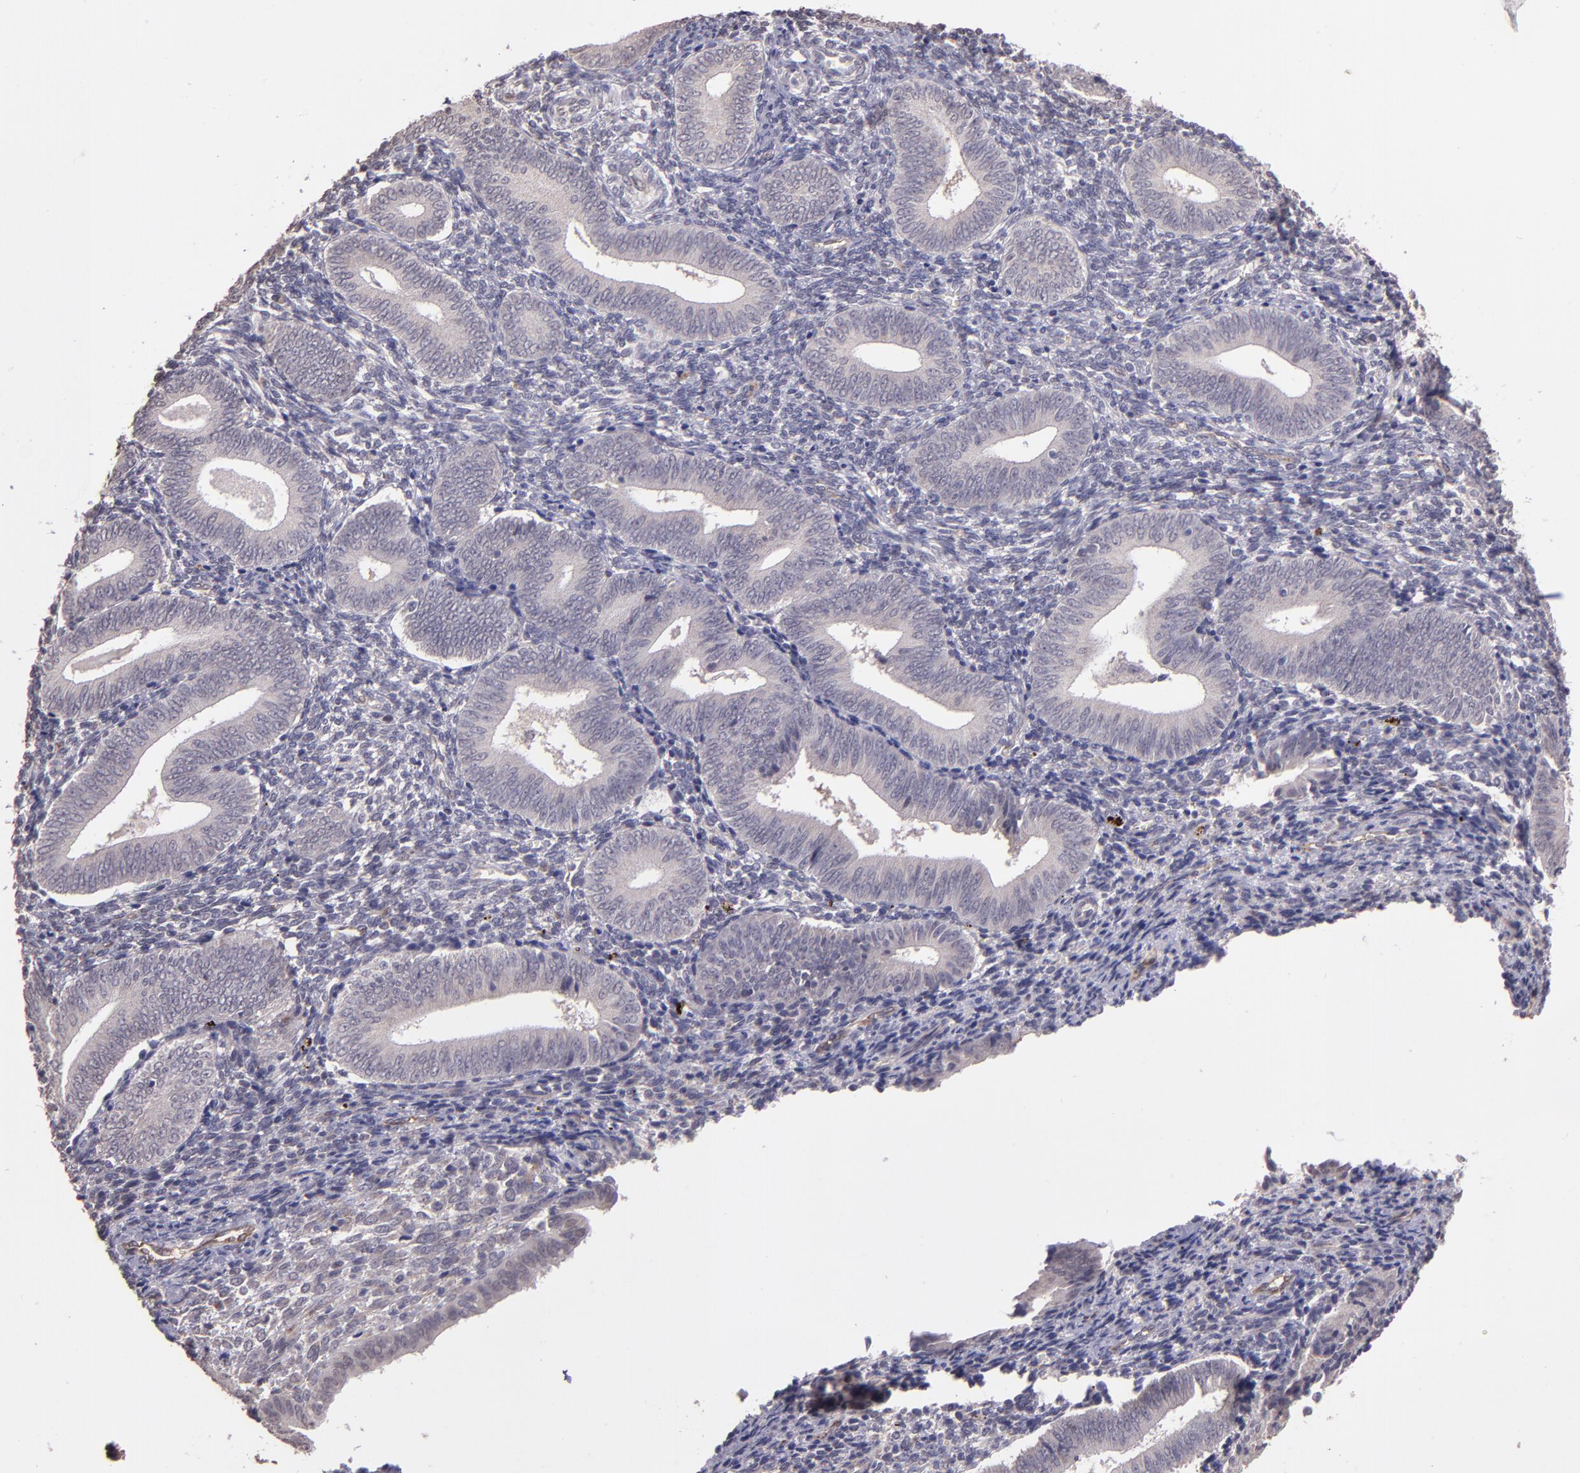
{"staining": {"intensity": "negative", "quantity": "none", "location": "none"}, "tissue": "endometrium", "cell_type": "Cells in endometrial stroma", "image_type": "normal", "snomed": [{"axis": "morphology", "description": "Normal tissue, NOS"}, {"axis": "topography", "description": "Uterus"}, {"axis": "topography", "description": "Endometrium"}], "caption": "High power microscopy histopathology image of an immunohistochemistry image of normal endometrium, revealing no significant expression in cells in endometrial stroma.", "gene": "TAF7L", "patient": {"sex": "female", "age": 33}}